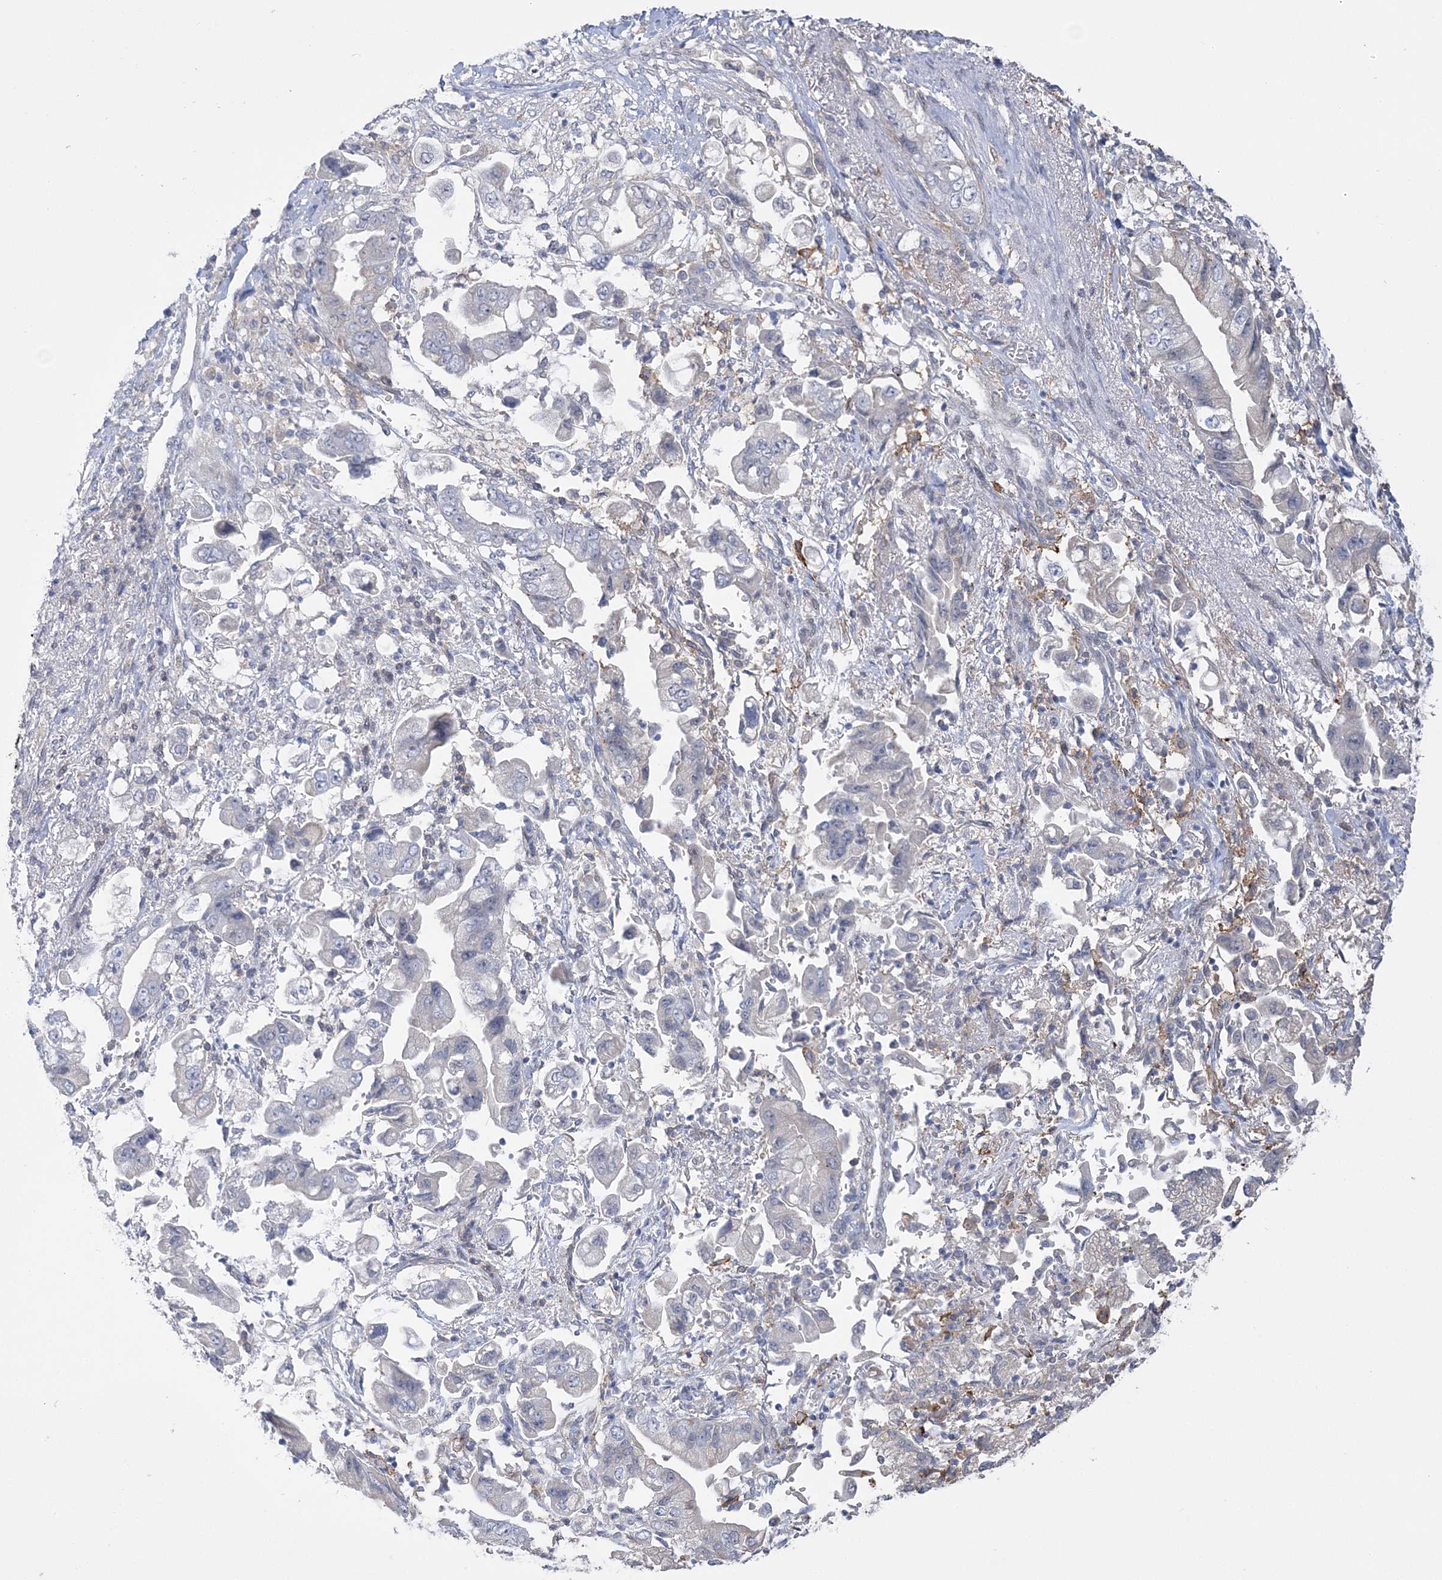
{"staining": {"intensity": "negative", "quantity": "none", "location": "none"}, "tissue": "stomach cancer", "cell_type": "Tumor cells", "image_type": "cancer", "snomed": [{"axis": "morphology", "description": "Adenocarcinoma, NOS"}, {"axis": "topography", "description": "Stomach"}], "caption": "Histopathology image shows no significant protein staining in tumor cells of stomach cancer.", "gene": "HAAO", "patient": {"sex": "male", "age": 62}}